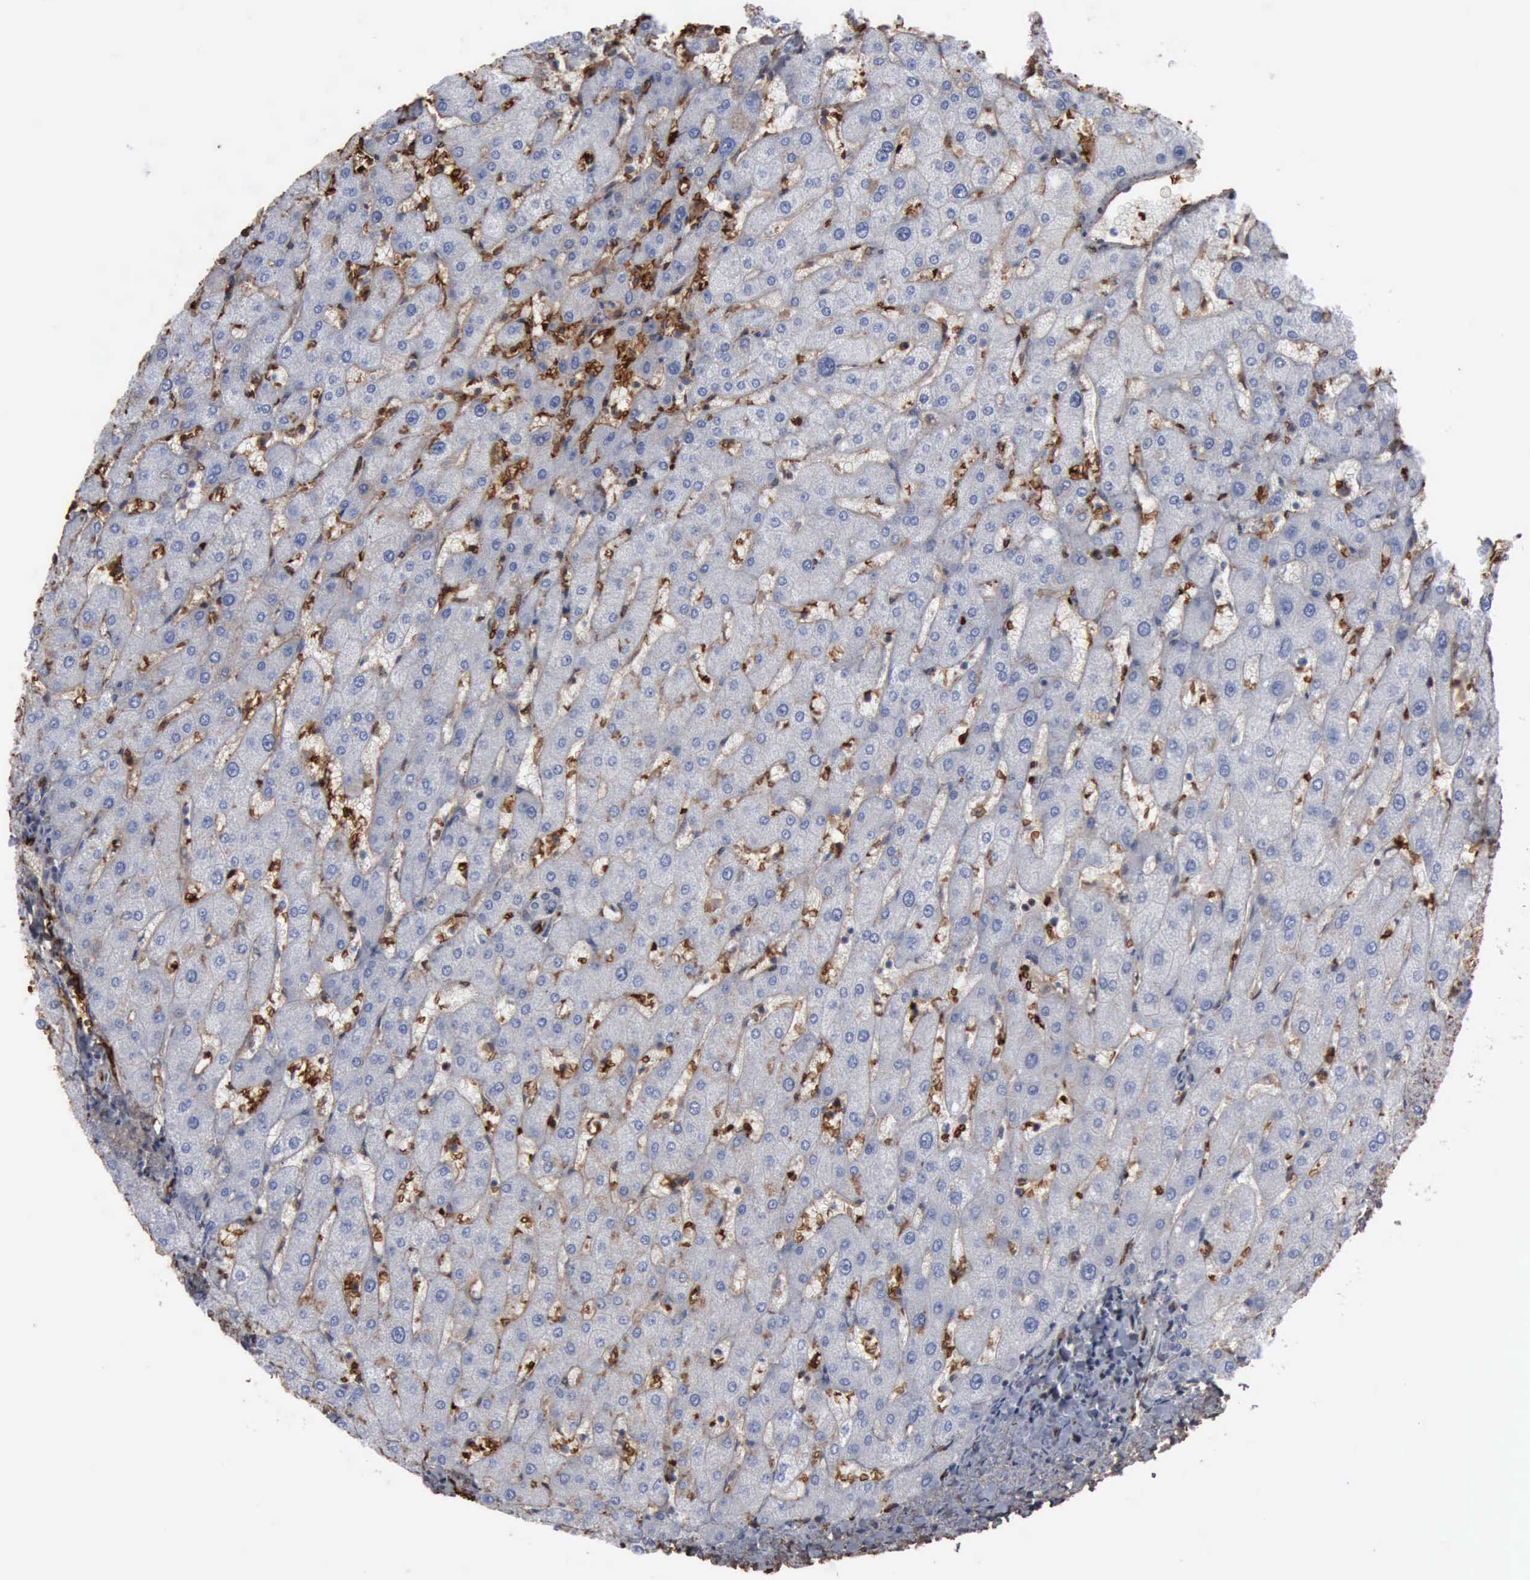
{"staining": {"intensity": "weak", "quantity": "<25%", "location": "cytoplasmic/membranous"}, "tissue": "liver", "cell_type": "Hepatocytes", "image_type": "normal", "snomed": [{"axis": "morphology", "description": "Normal tissue, NOS"}, {"axis": "topography", "description": "Liver"}], "caption": "Hepatocytes show no significant positivity in benign liver.", "gene": "TGFB1", "patient": {"sex": "male", "age": 67}}